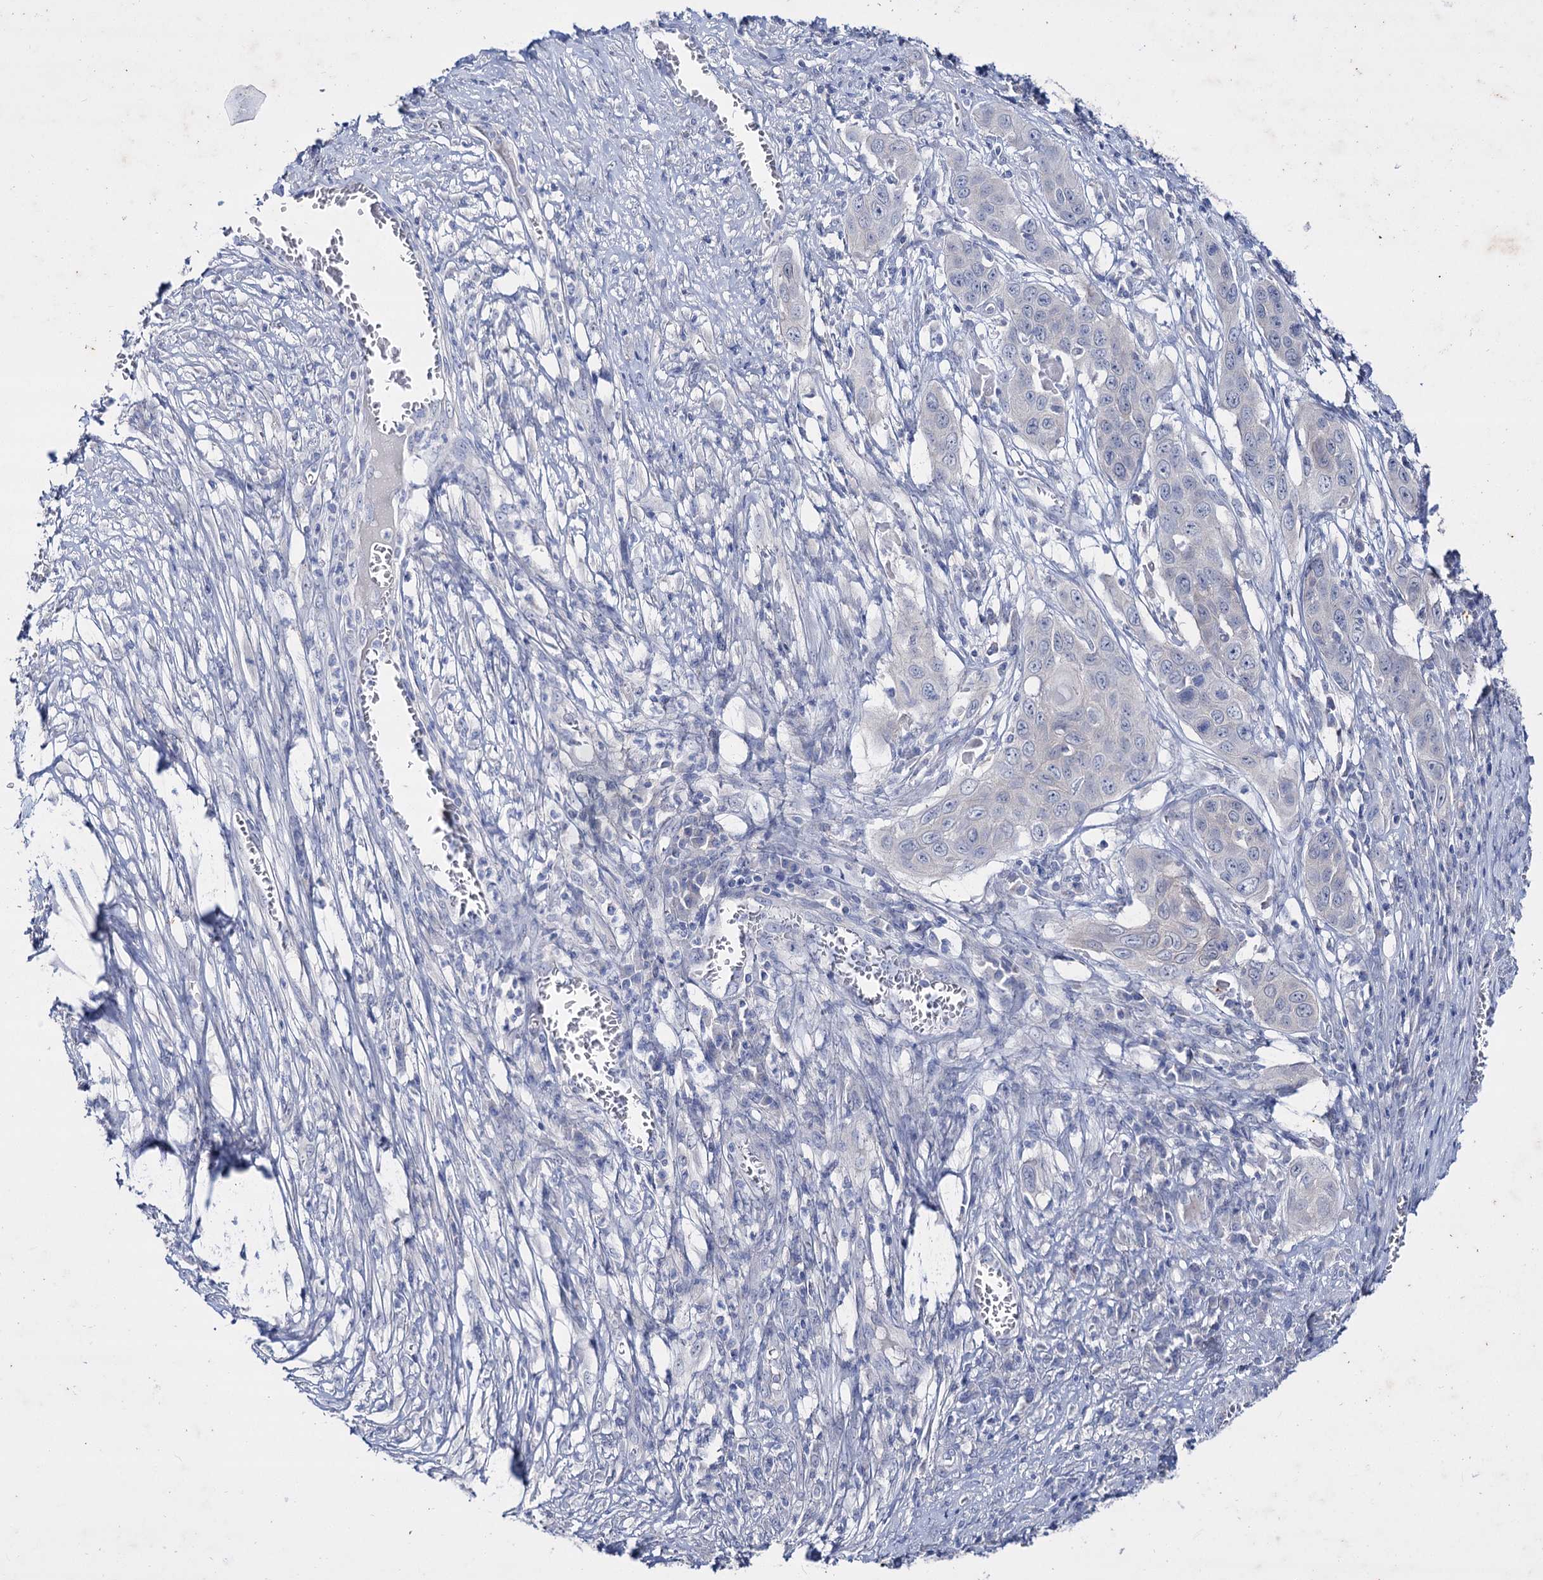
{"staining": {"intensity": "negative", "quantity": "none", "location": "none"}, "tissue": "skin cancer", "cell_type": "Tumor cells", "image_type": "cancer", "snomed": [{"axis": "morphology", "description": "Squamous cell carcinoma, NOS"}, {"axis": "topography", "description": "Skin"}], "caption": "A high-resolution histopathology image shows immunohistochemistry staining of skin cancer (squamous cell carcinoma), which exhibits no significant positivity in tumor cells.", "gene": "LYZL4", "patient": {"sex": "male", "age": 55}}